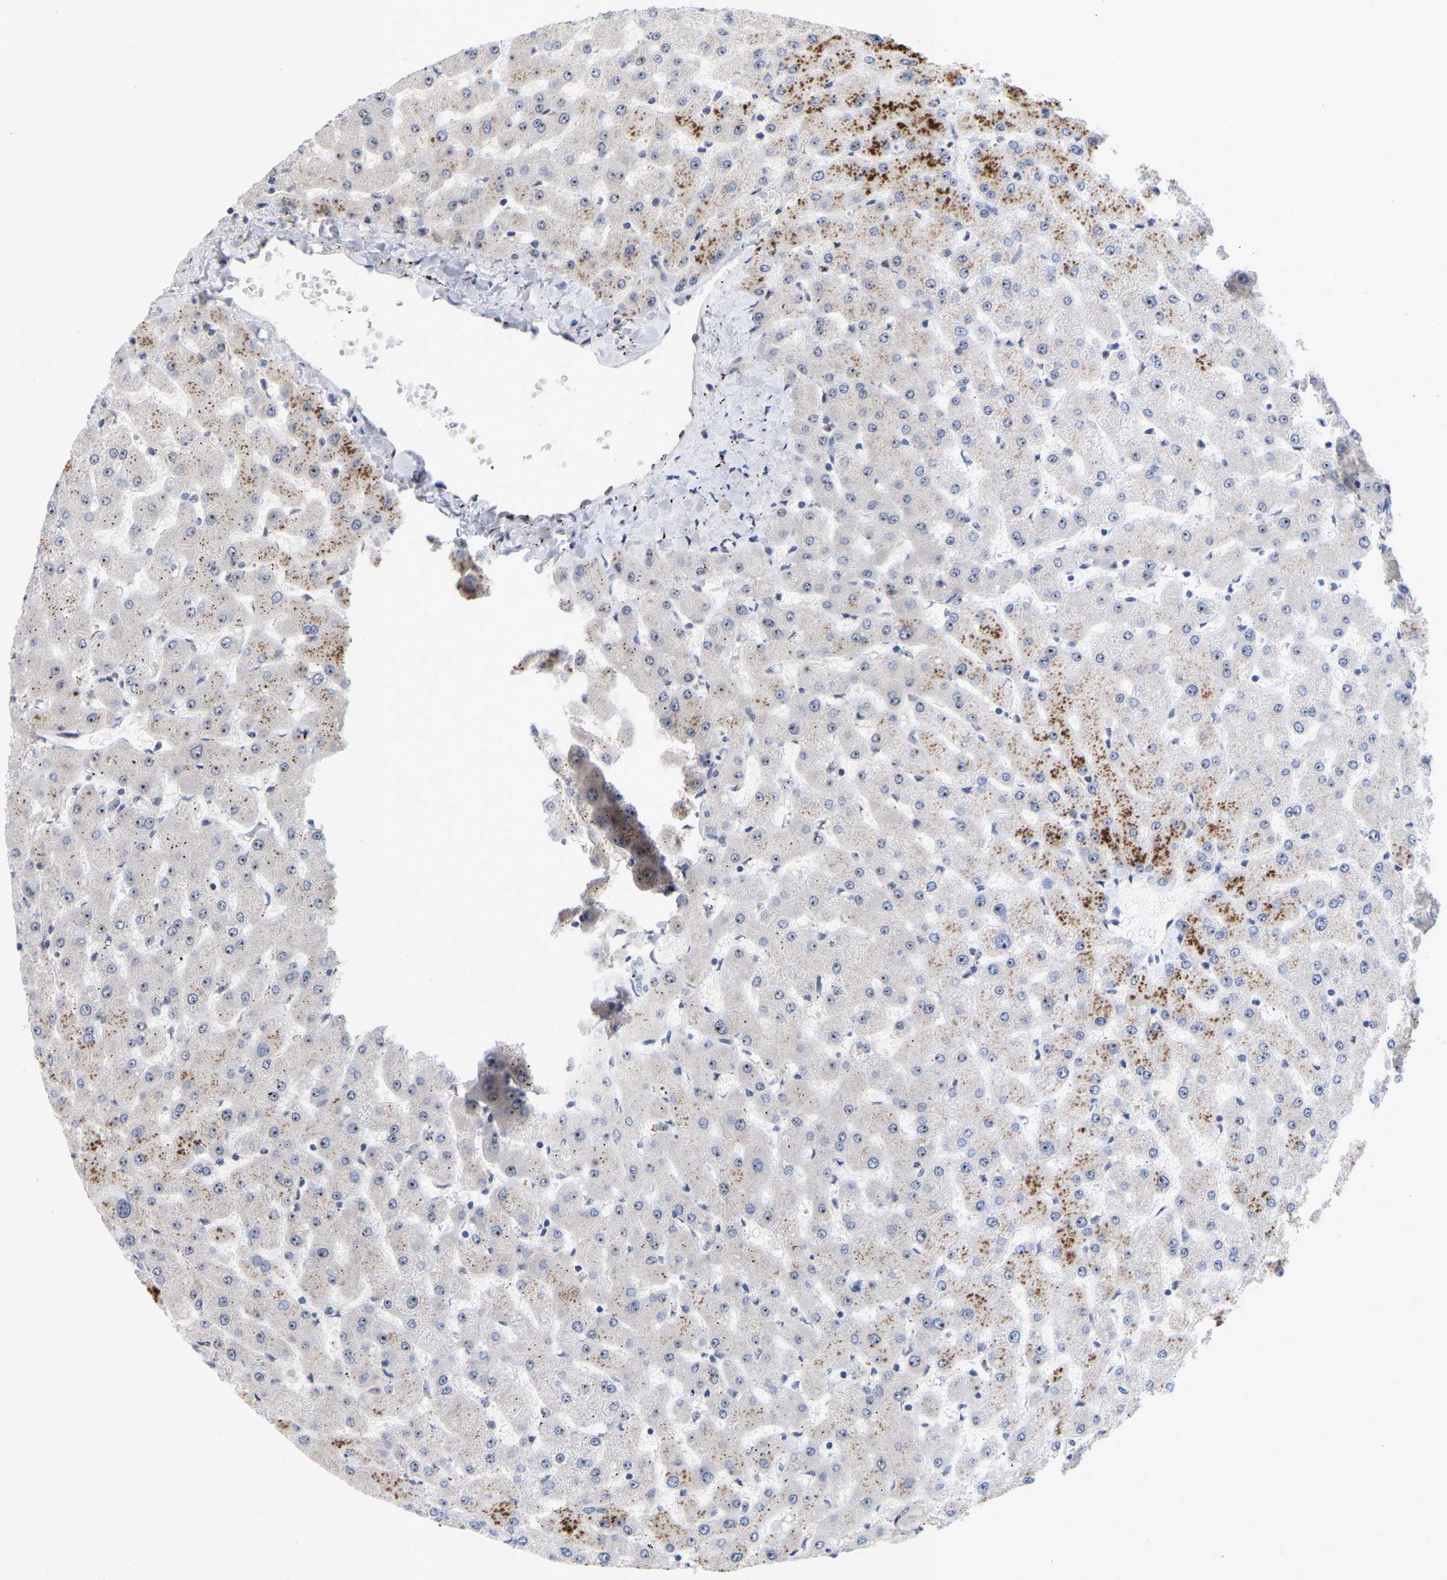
{"staining": {"intensity": "negative", "quantity": "none", "location": "none"}, "tissue": "liver", "cell_type": "Cholangiocytes", "image_type": "normal", "snomed": [{"axis": "morphology", "description": "Normal tissue, NOS"}, {"axis": "topography", "description": "Liver"}], "caption": "This is a image of immunohistochemistry (IHC) staining of normal liver, which shows no positivity in cholangiocytes. (DAB (3,3'-diaminobenzidine) immunohistochemistry visualized using brightfield microscopy, high magnification).", "gene": "NLE1", "patient": {"sex": "female", "age": 63}}